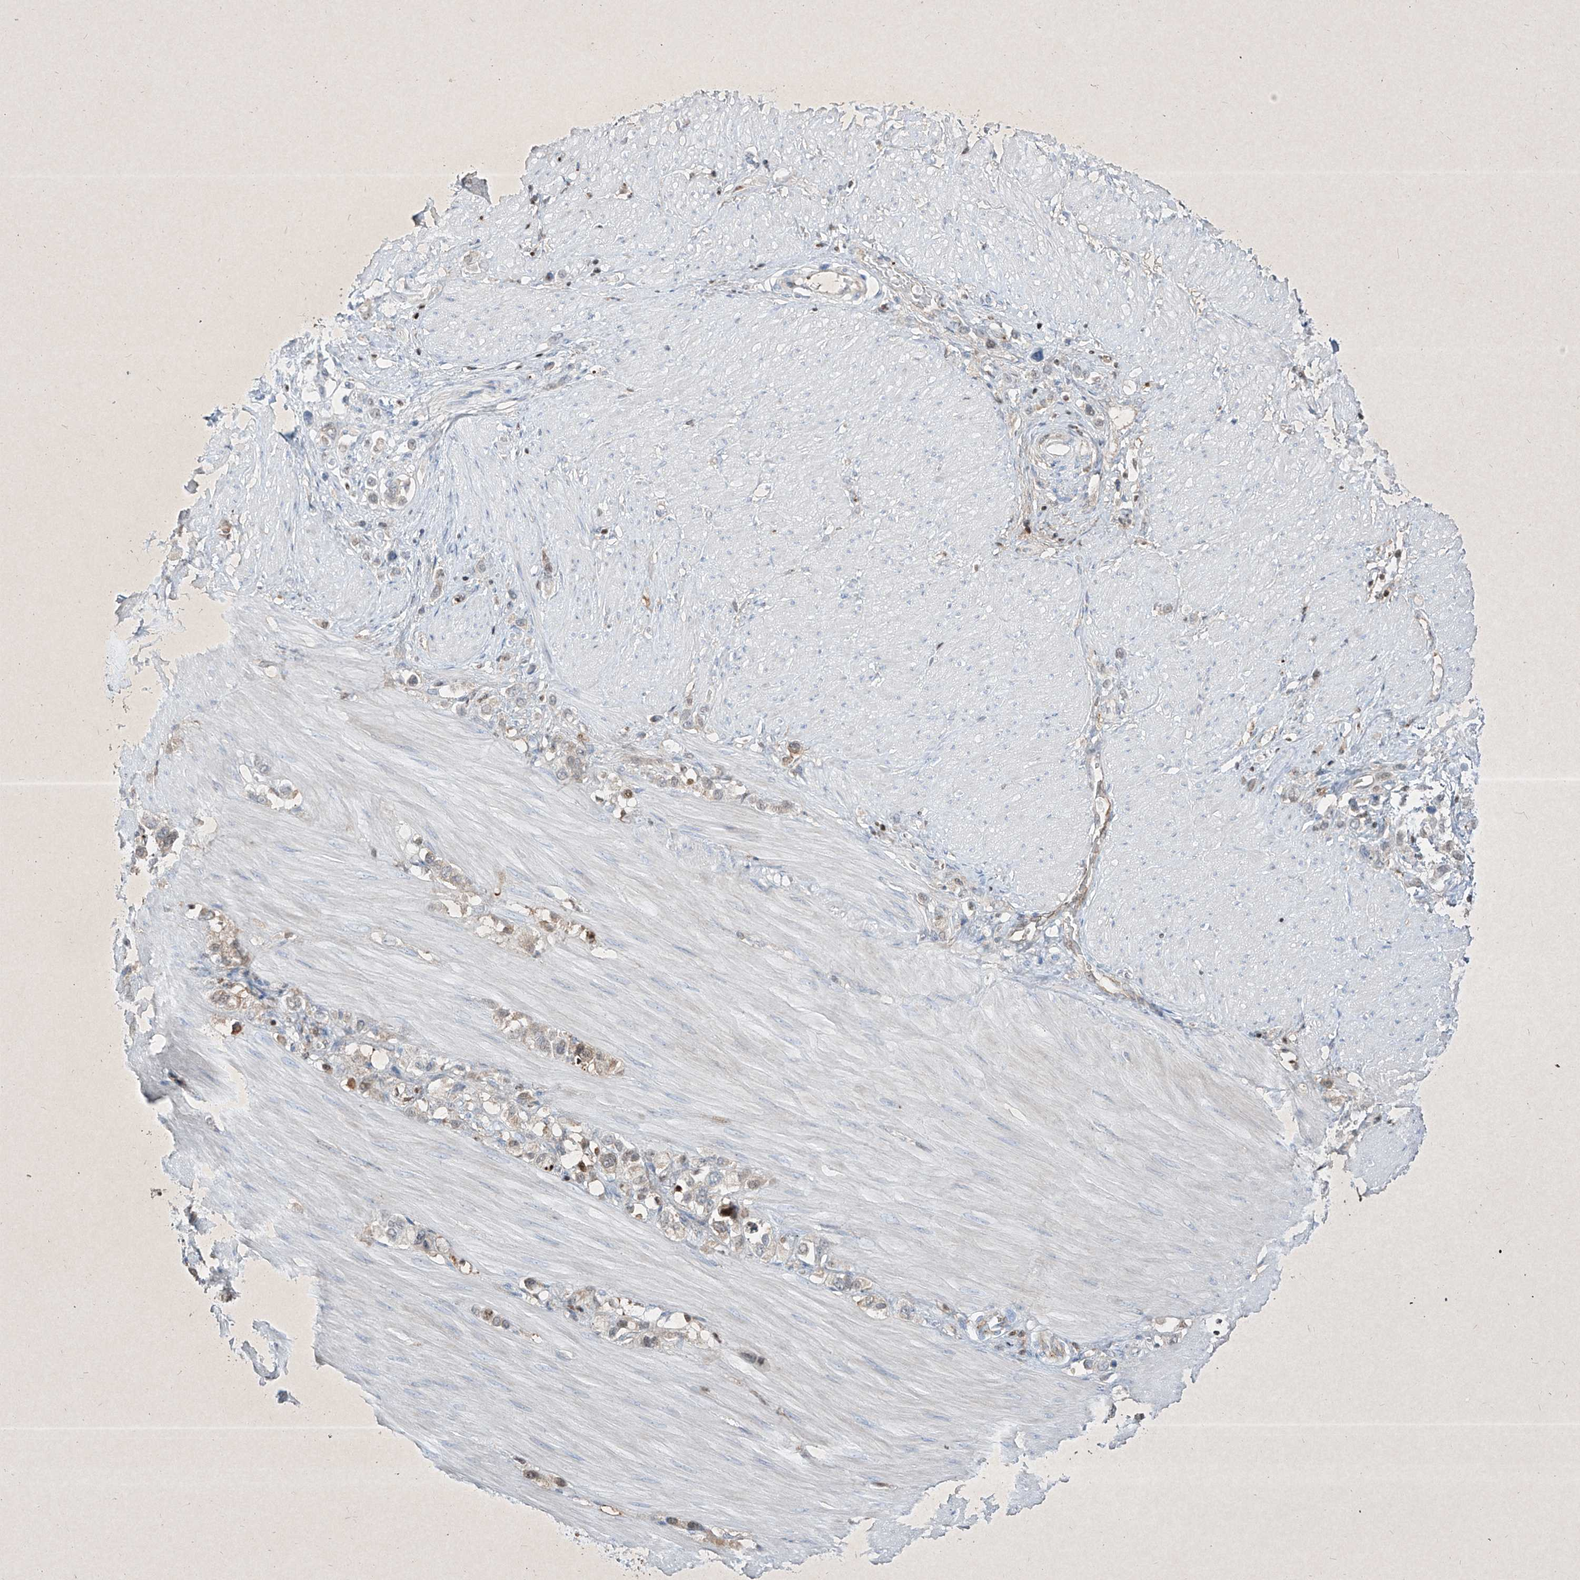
{"staining": {"intensity": "weak", "quantity": "25%-75%", "location": "cytoplasmic/membranous"}, "tissue": "stomach cancer", "cell_type": "Tumor cells", "image_type": "cancer", "snomed": [{"axis": "morphology", "description": "Adenocarcinoma, NOS"}, {"axis": "topography", "description": "Stomach"}], "caption": "Weak cytoplasmic/membranous expression is identified in approximately 25%-75% of tumor cells in stomach cancer.", "gene": "PSMB10", "patient": {"sex": "female", "age": 65}}